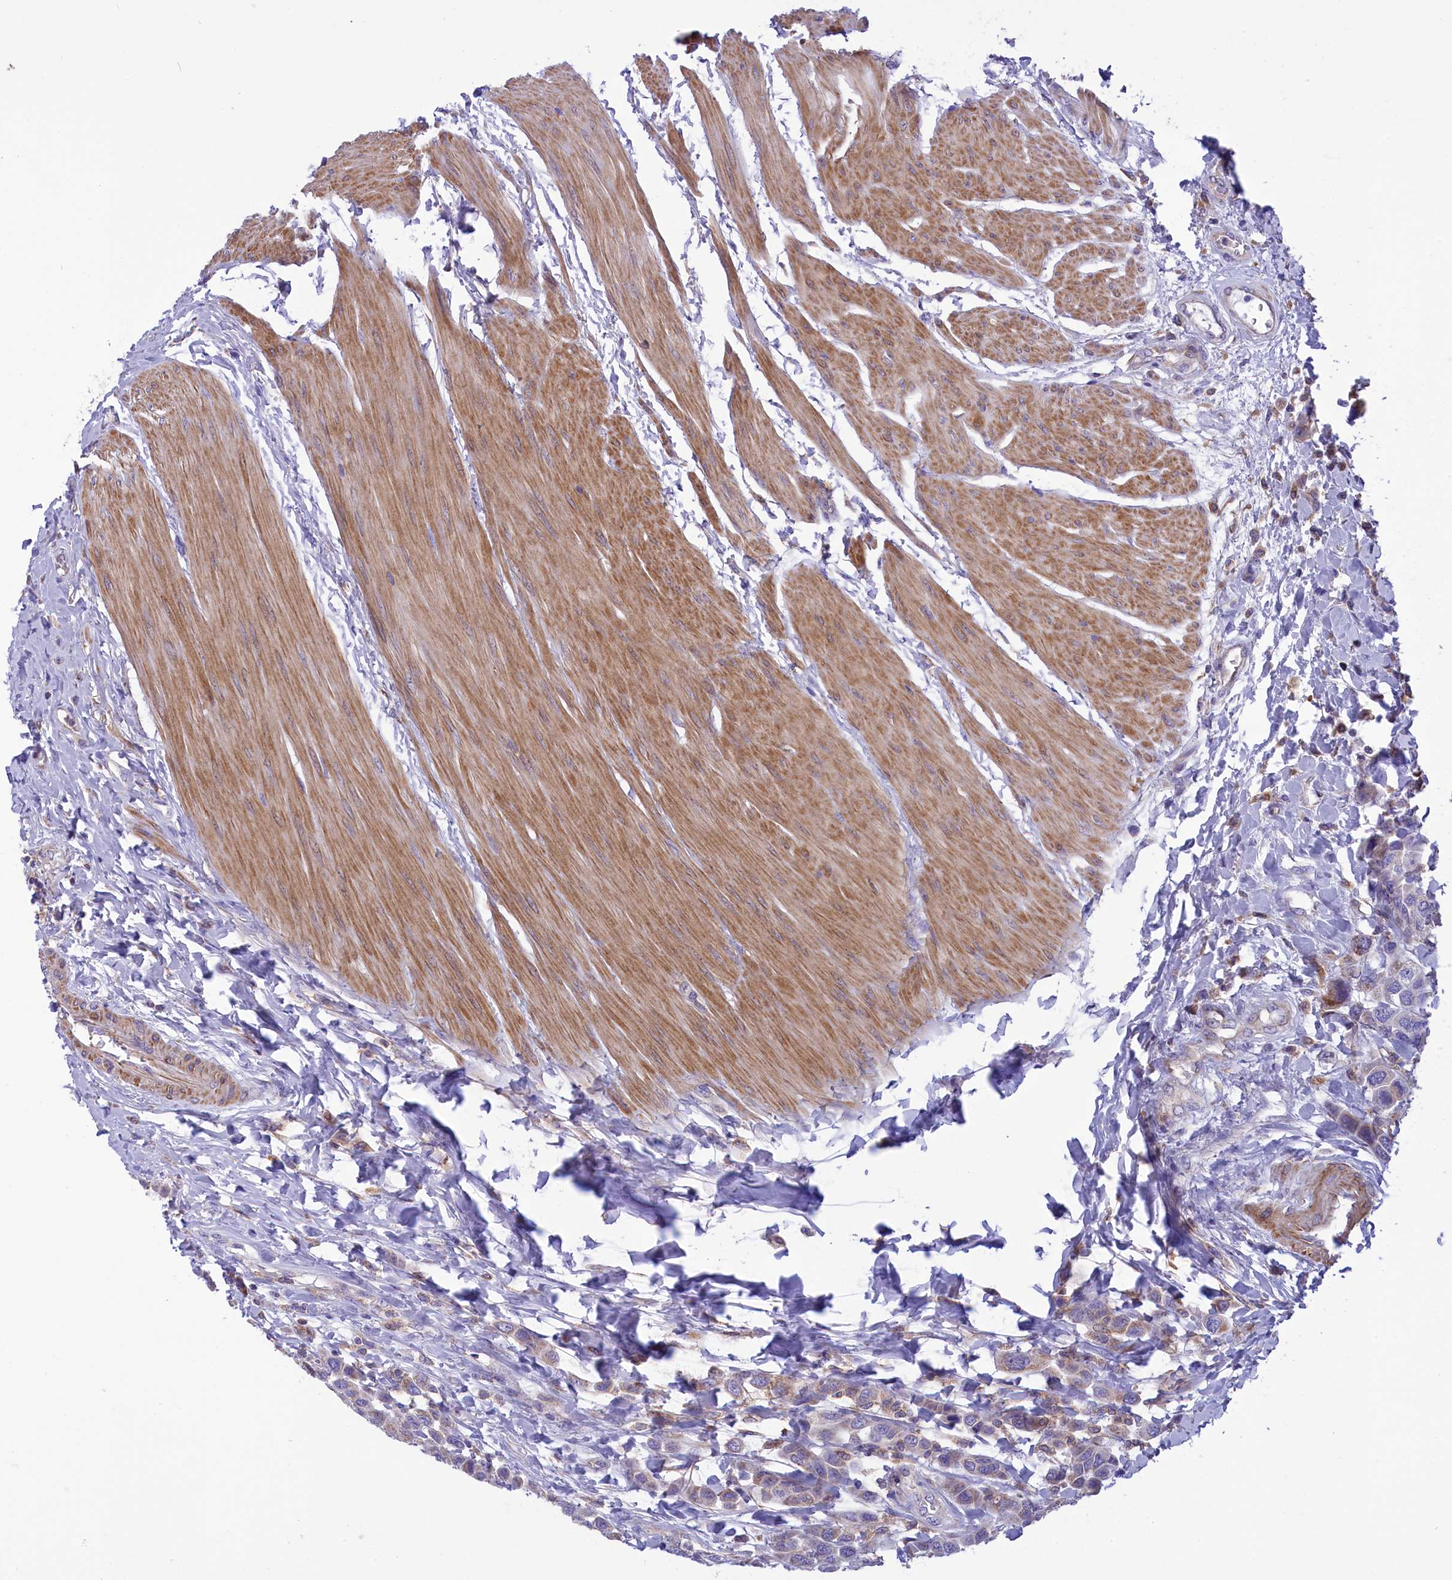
{"staining": {"intensity": "weak", "quantity": "25%-75%", "location": "cytoplasmic/membranous"}, "tissue": "urothelial cancer", "cell_type": "Tumor cells", "image_type": "cancer", "snomed": [{"axis": "morphology", "description": "Urothelial carcinoma, High grade"}, {"axis": "topography", "description": "Urinary bladder"}], "caption": "This photomicrograph exhibits IHC staining of urothelial cancer, with low weak cytoplasmic/membranous positivity in approximately 25%-75% of tumor cells.", "gene": "CORO7-PAM16", "patient": {"sex": "male", "age": 50}}